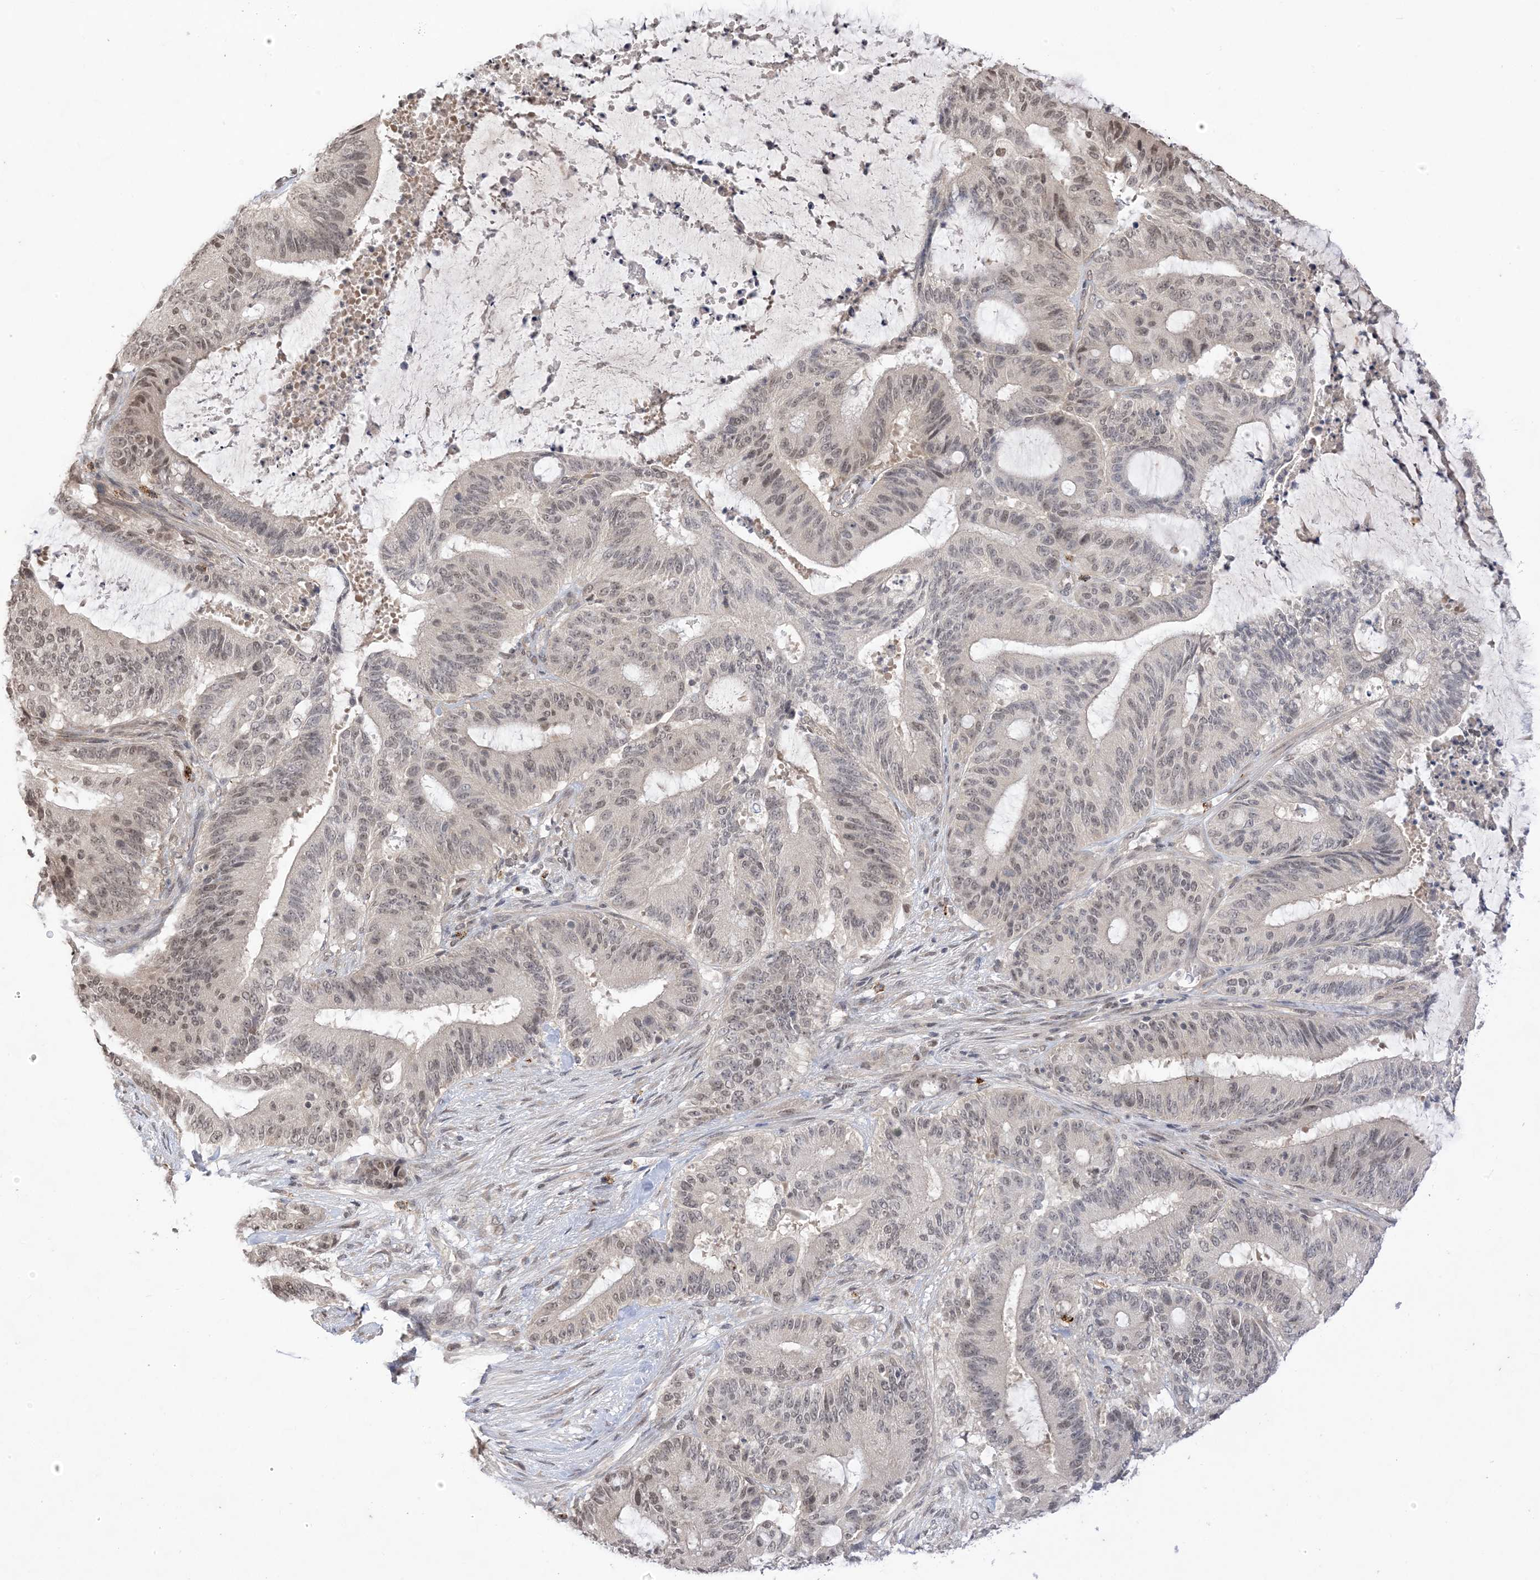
{"staining": {"intensity": "moderate", "quantity": "<25%", "location": "nuclear"}, "tissue": "liver cancer", "cell_type": "Tumor cells", "image_type": "cancer", "snomed": [{"axis": "morphology", "description": "Normal tissue, NOS"}, {"axis": "morphology", "description": "Cholangiocarcinoma"}, {"axis": "topography", "description": "Liver"}, {"axis": "topography", "description": "Peripheral nerve tissue"}], "caption": "Protein staining by immunohistochemistry (IHC) displays moderate nuclear staining in approximately <25% of tumor cells in liver cholangiocarcinoma.", "gene": "RANBP9", "patient": {"sex": "female", "age": 73}}